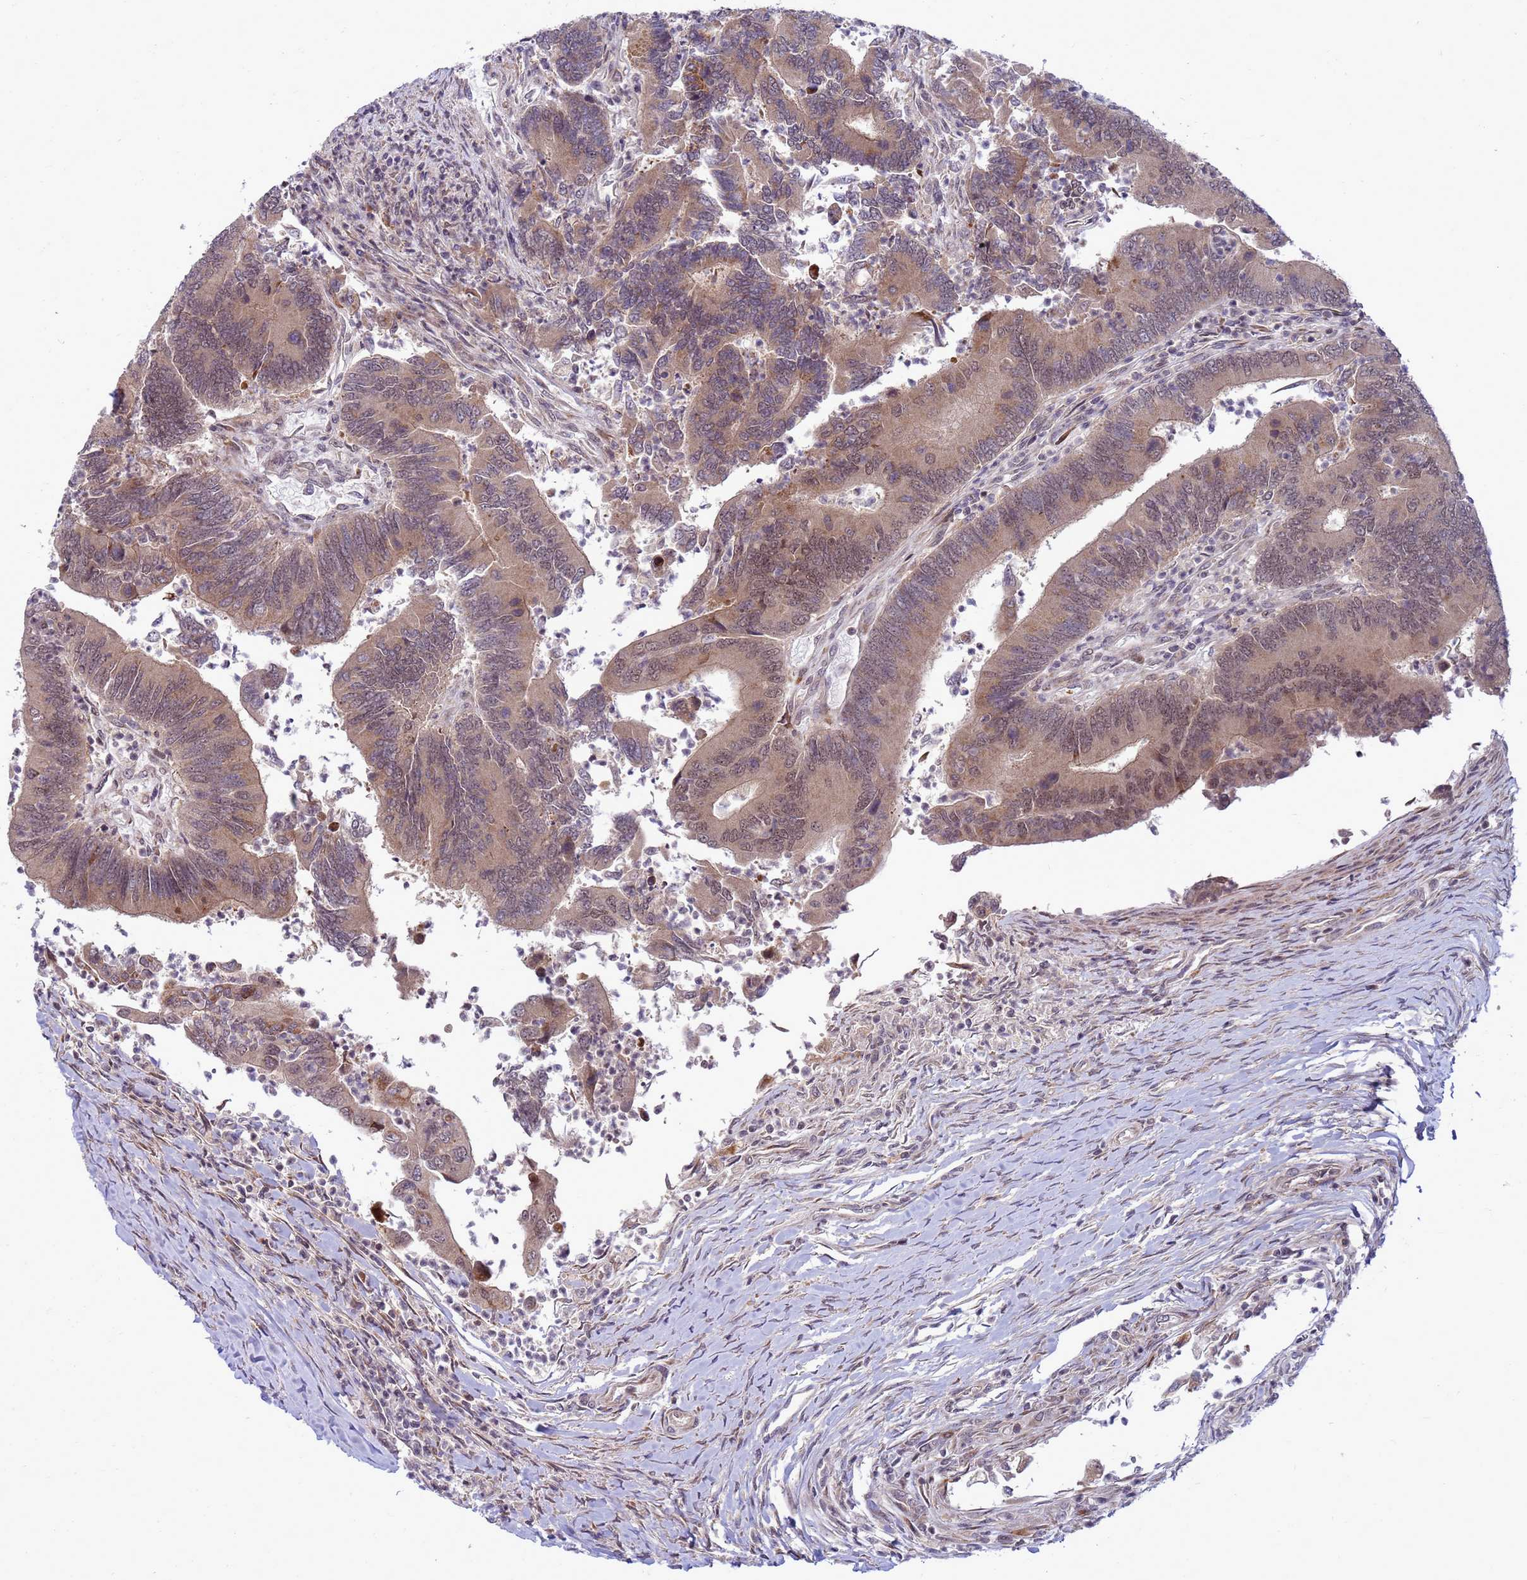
{"staining": {"intensity": "weak", "quantity": ">75%", "location": "cytoplasmic/membranous,nuclear"}, "tissue": "colorectal cancer", "cell_type": "Tumor cells", "image_type": "cancer", "snomed": [{"axis": "morphology", "description": "Adenocarcinoma, NOS"}, {"axis": "topography", "description": "Colon"}], "caption": "Colorectal adenocarcinoma tissue demonstrates weak cytoplasmic/membranous and nuclear staining in approximately >75% of tumor cells", "gene": "C12orf43", "patient": {"sex": "female", "age": 67}}